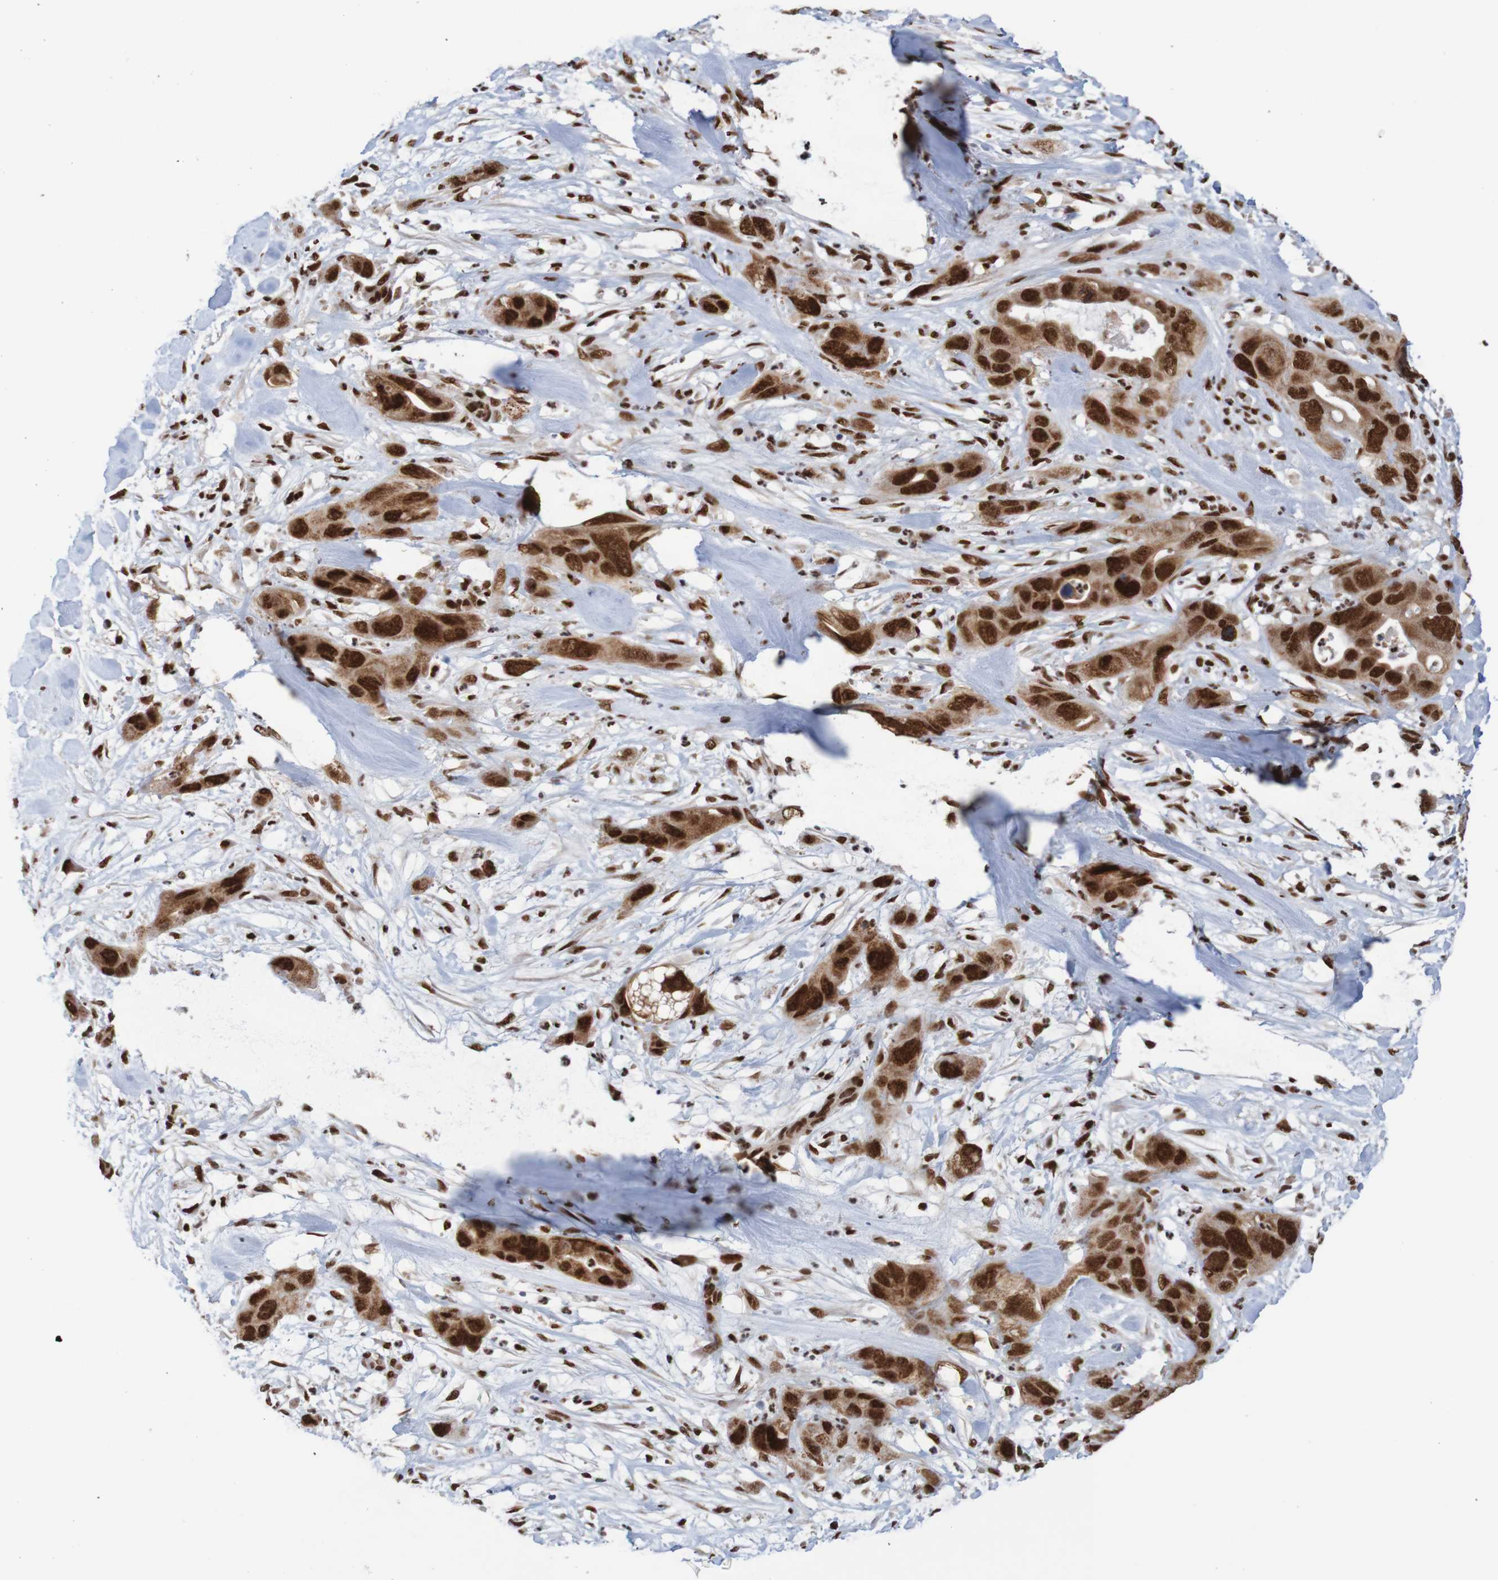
{"staining": {"intensity": "strong", "quantity": ">75%", "location": "nuclear"}, "tissue": "pancreatic cancer", "cell_type": "Tumor cells", "image_type": "cancer", "snomed": [{"axis": "morphology", "description": "Adenocarcinoma, NOS"}, {"axis": "topography", "description": "Pancreas"}], "caption": "Immunohistochemical staining of human pancreatic adenocarcinoma reveals strong nuclear protein staining in about >75% of tumor cells.", "gene": "THRAP3", "patient": {"sex": "female", "age": 71}}